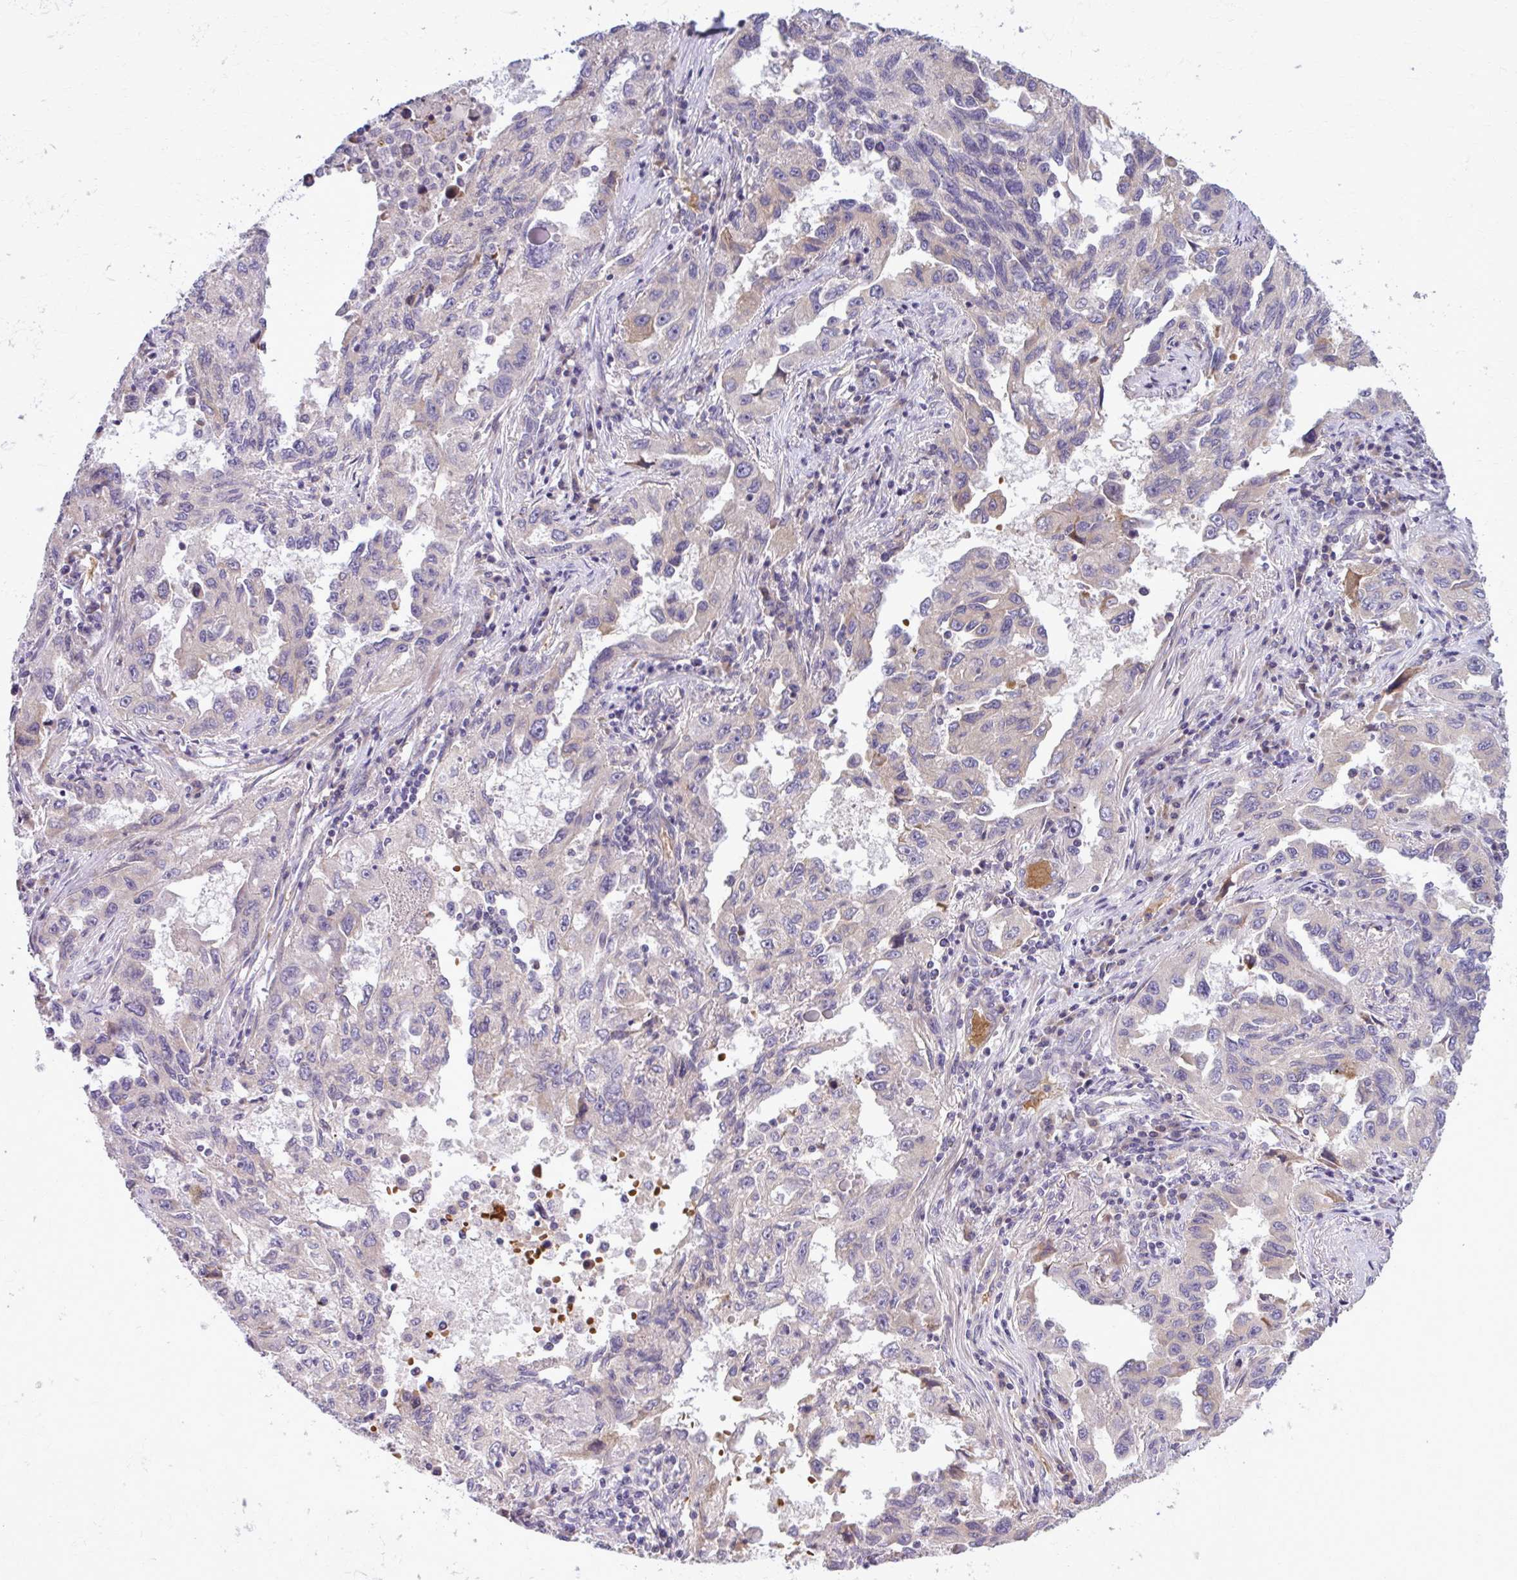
{"staining": {"intensity": "moderate", "quantity": "<25%", "location": "cytoplasmic/membranous"}, "tissue": "lung cancer", "cell_type": "Tumor cells", "image_type": "cancer", "snomed": [{"axis": "morphology", "description": "Adenocarcinoma, NOS"}, {"axis": "topography", "description": "Lung"}], "caption": "Lung cancer stained for a protein (brown) reveals moderate cytoplasmic/membranous positive positivity in about <25% of tumor cells.", "gene": "SNF8", "patient": {"sex": "female", "age": 73}}